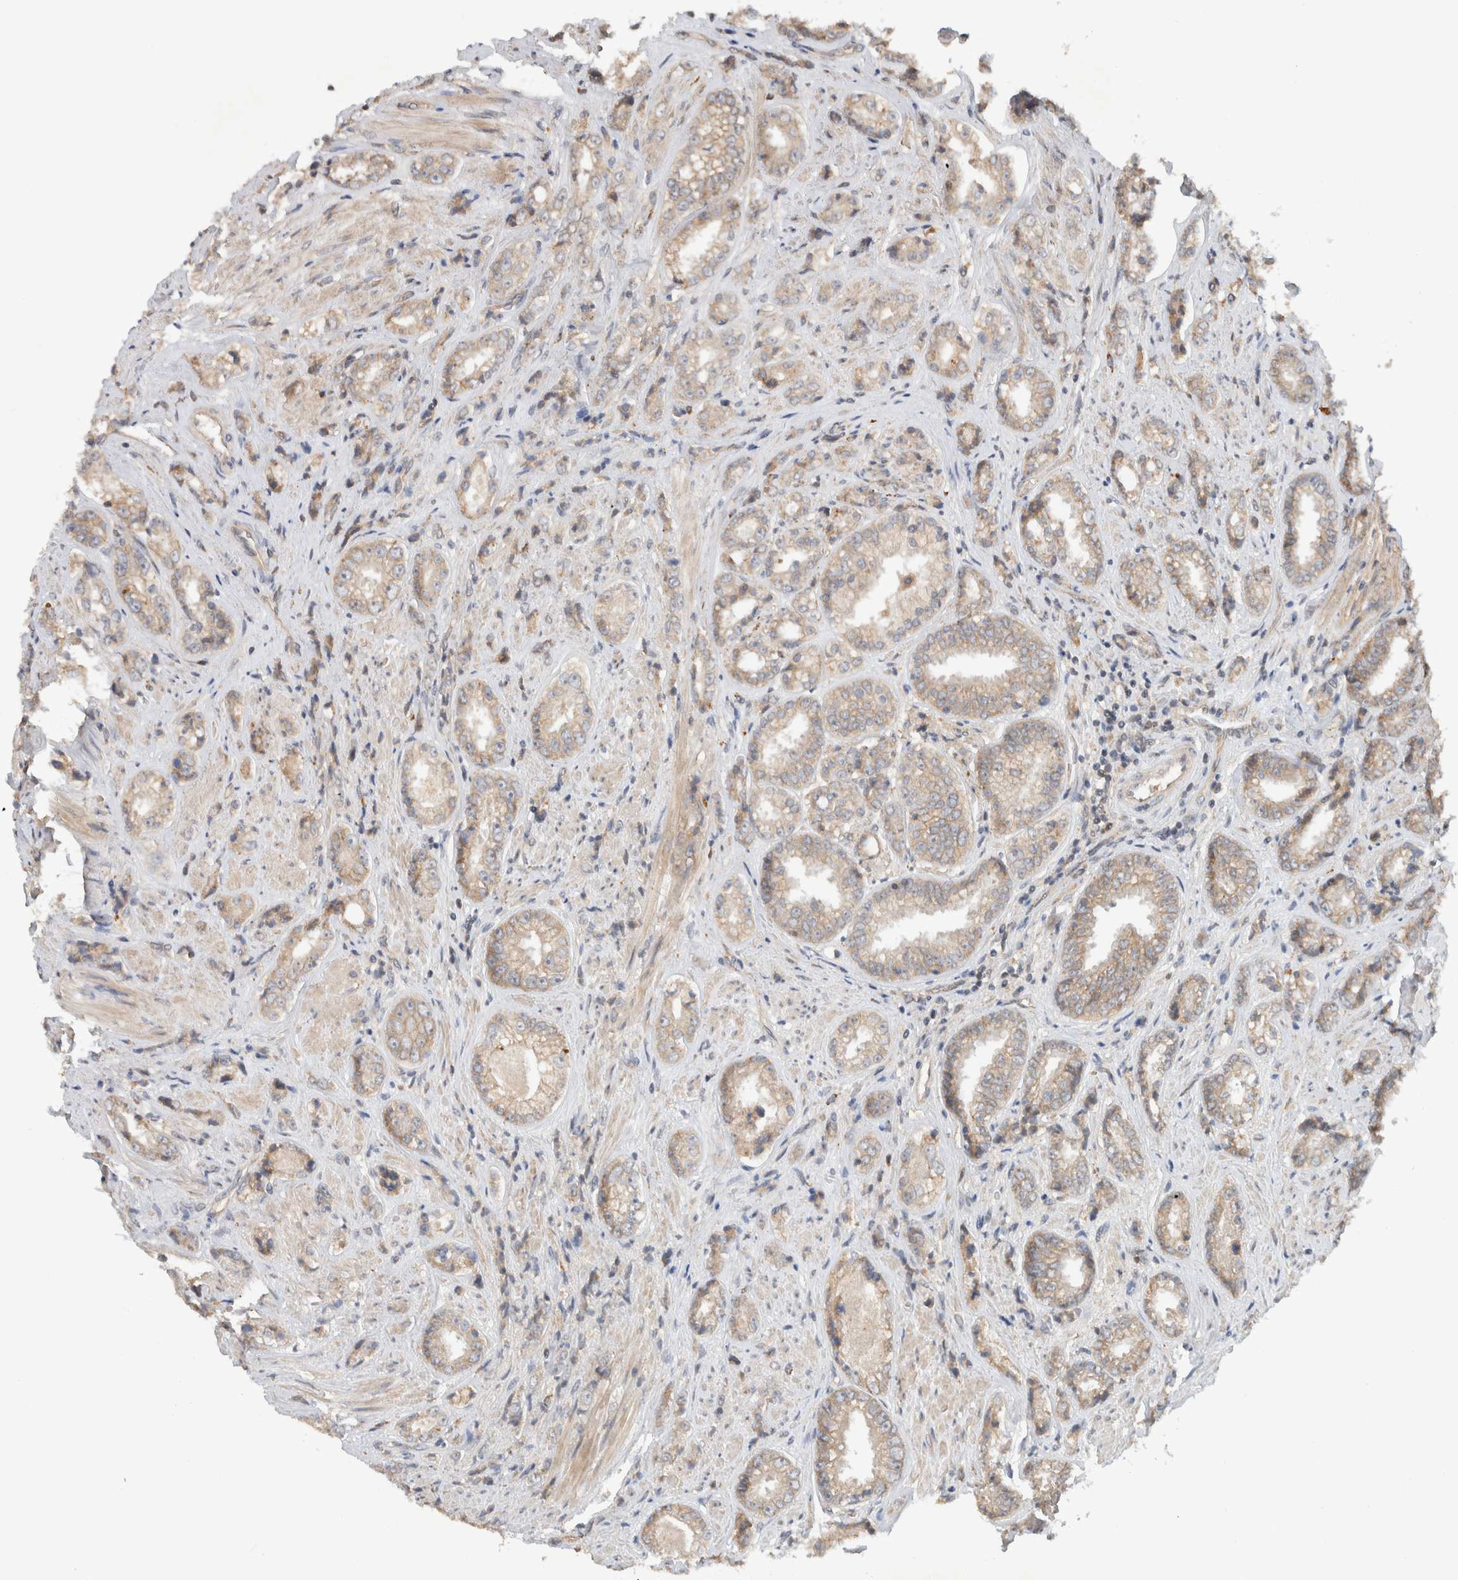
{"staining": {"intensity": "moderate", "quantity": "25%-75%", "location": "cytoplasmic/membranous"}, "tissue": "prostate cancer", "cell_type": "Tumor cells", "image_type": "cancer", "snomed": [{"axis": "morphology", "description": "Adenocarcinoma, High grade"}, {"axis": "topography", "description": "Prostate"}], "caption": "This is a histology image of immunohistochemistry staining of adenocarcinoma (high-grade) (prostate), which shows moderate expression in the cytoplasmic/membranous of tumor cells.", "gene": "DEPTOR", "patient": {"sex": "male", "age": 61}}